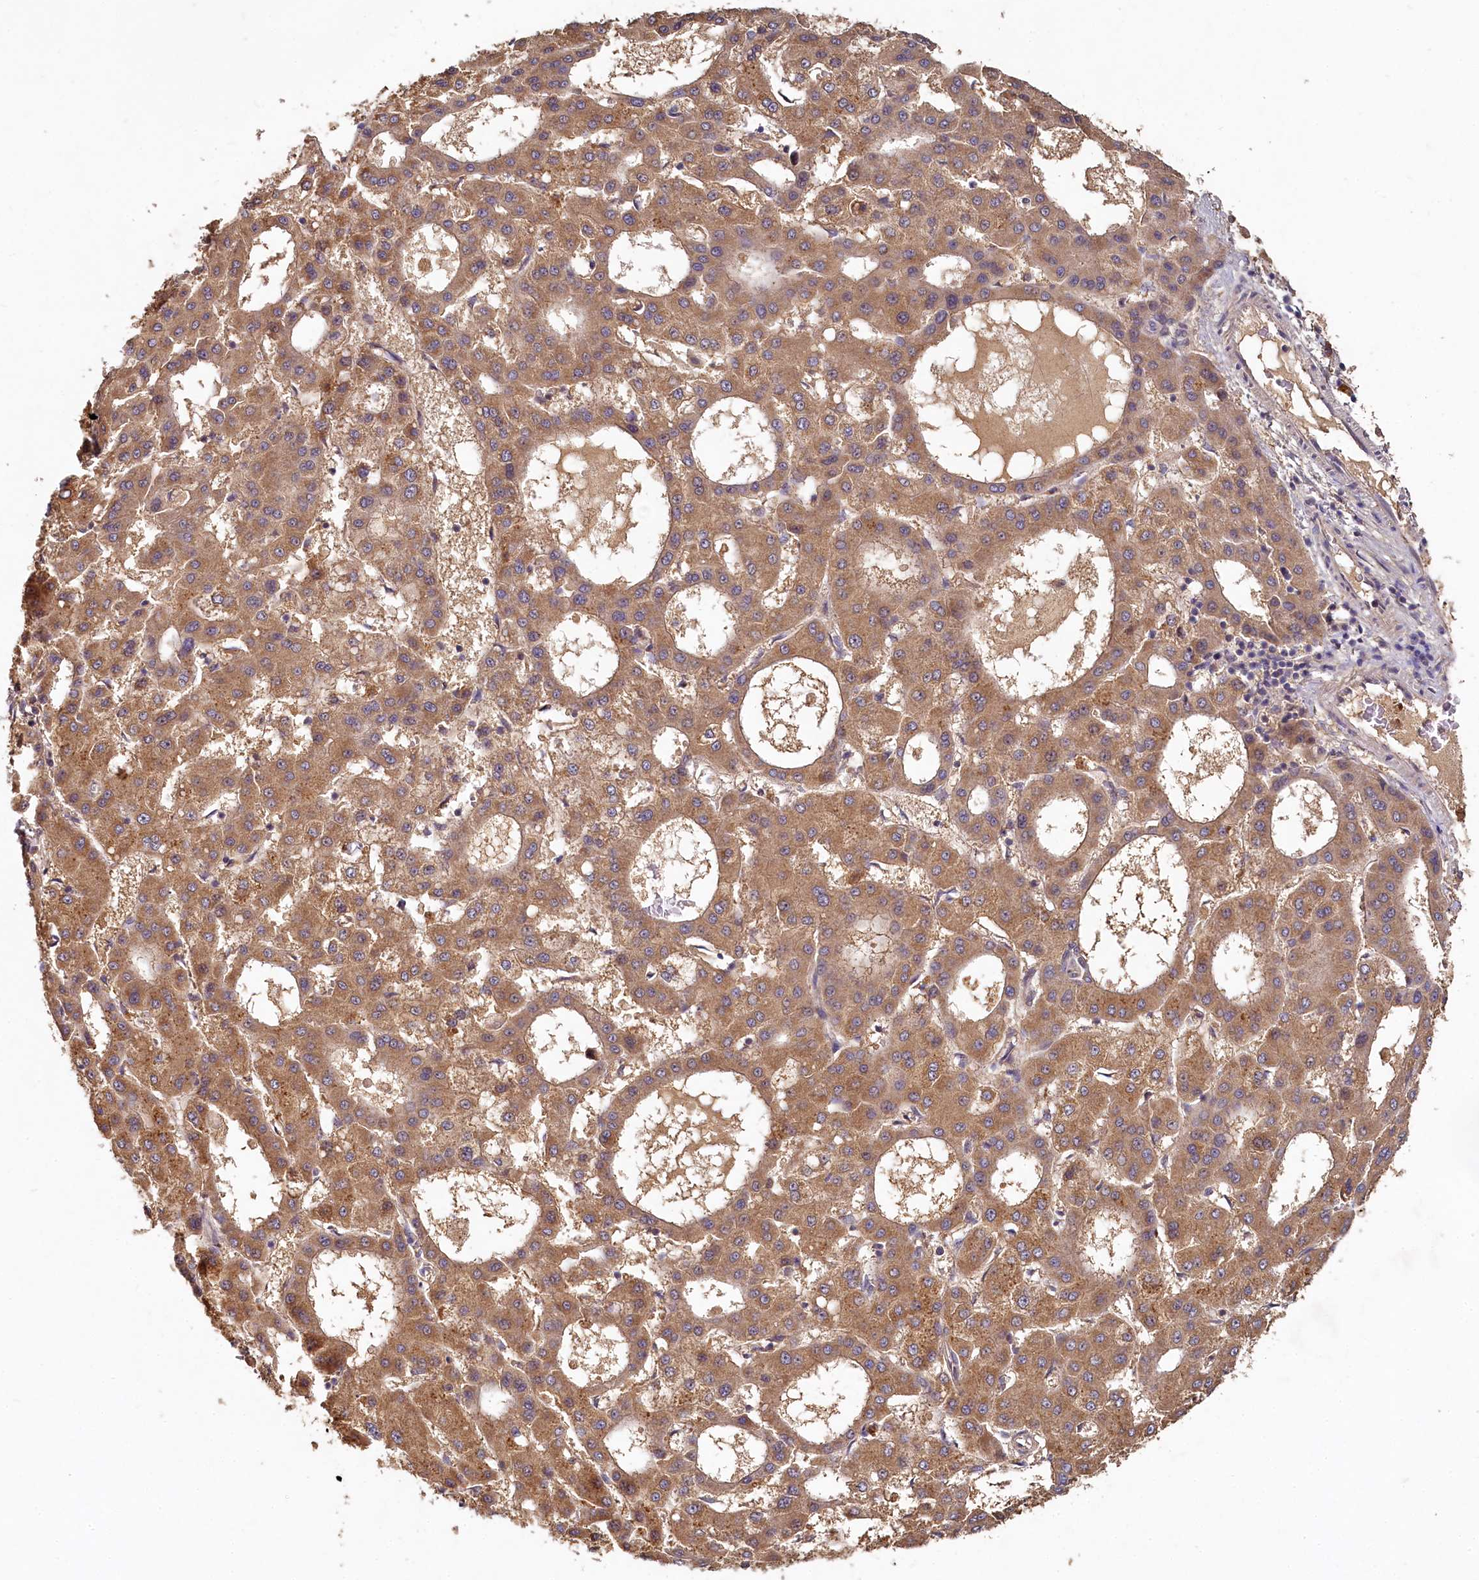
{"staining": {"intensity": "moderate", "quantity": ">75%", "location": "cytoplasmic/membranous"}, "tissue": "liver cancer", "cell_type": "Tumor cells", "image_type": "cancer", "snomed": [{"axis": "morphology", "description": "Carcinoma, Hepatocellular, NOS"}, {"axis": "topography", "description": "Liver"}], "caption": "Immunohistochemistry (IHC) of hepatocellular carcinoma (liver) displays medium levels of moderate cytoplasmic/membranous positivity in about >75% of tumor cells.", "gene": "HERC3", "patient": {"sex": "male", "age": 47}}